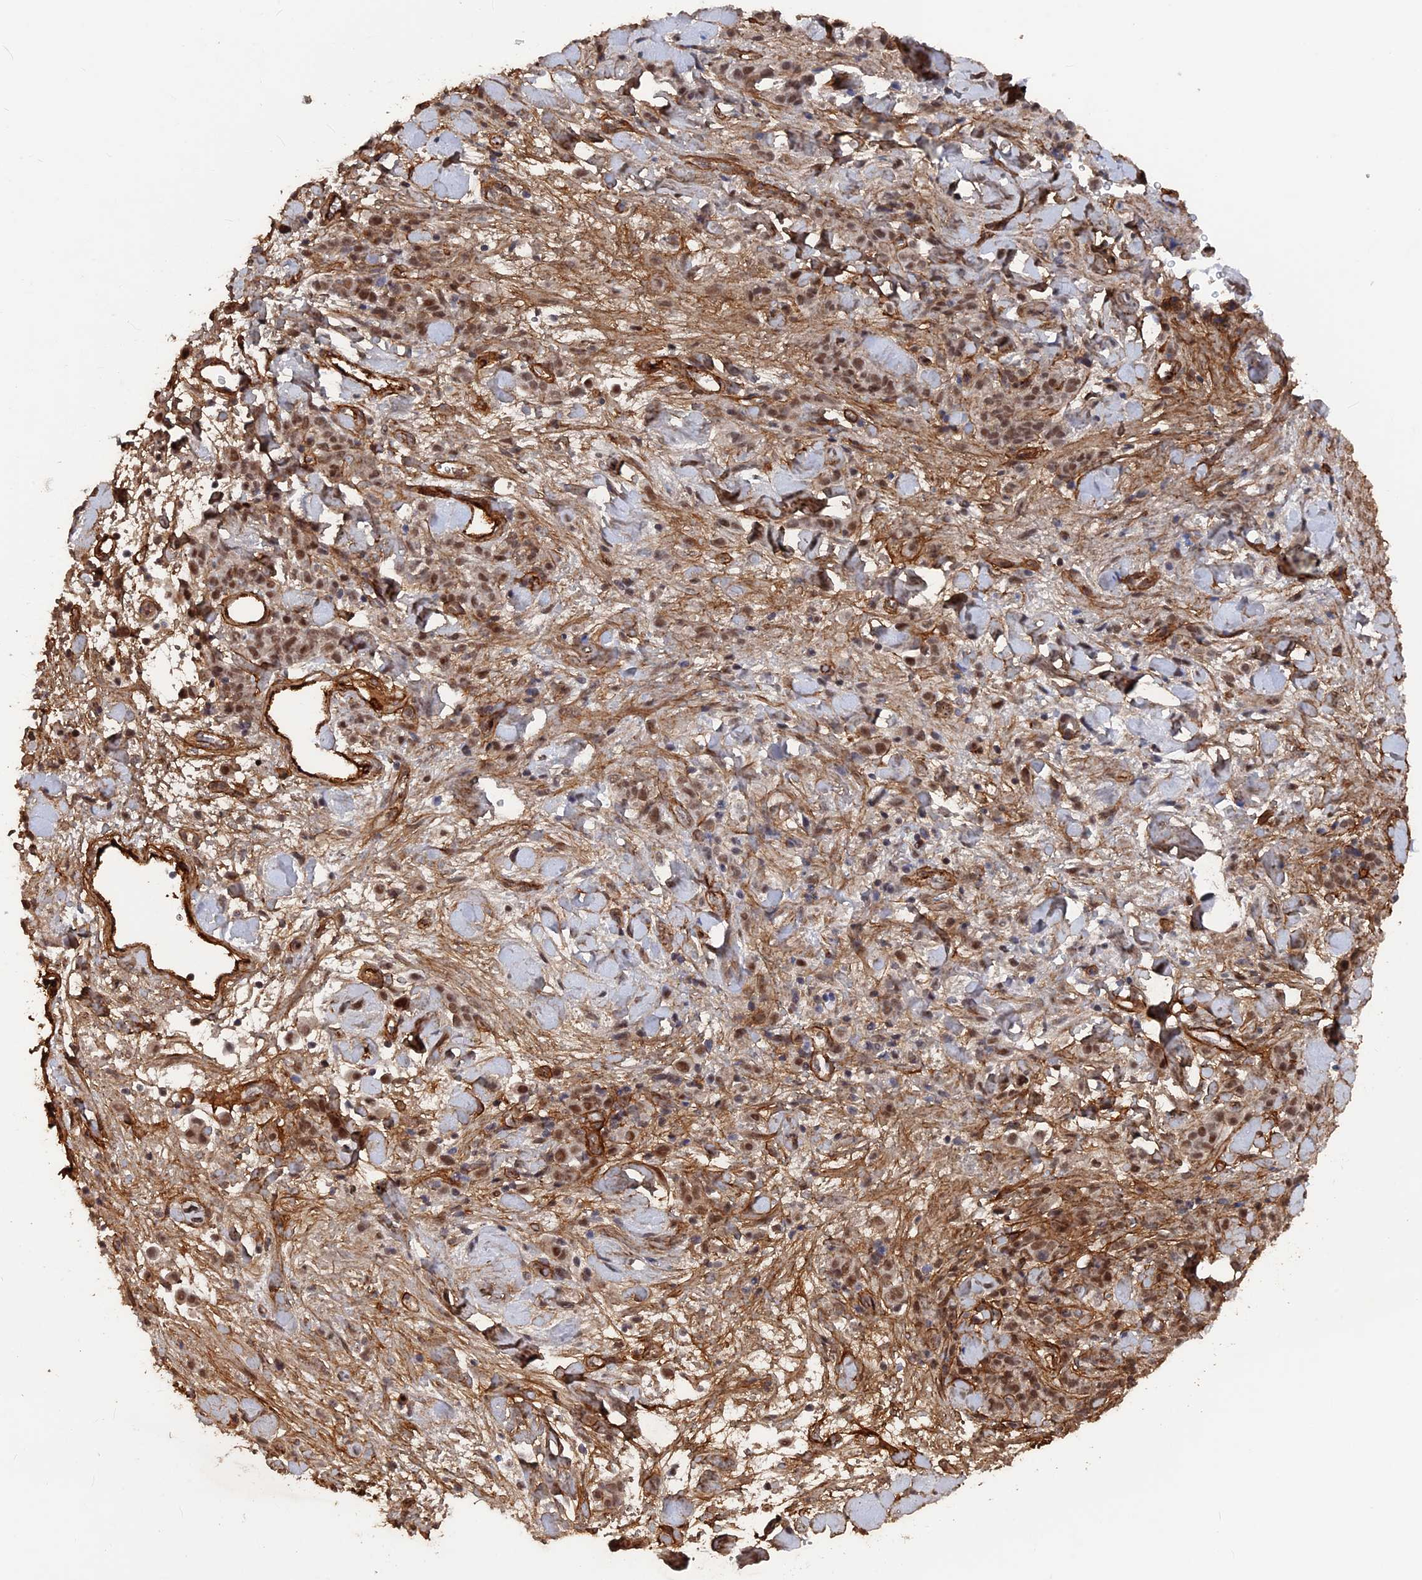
{"staining": {"intensity": "moderate", "quantity": ">75%", "location": "nuclear"}, "tissue": "stomach cancer", "cell_type": "Tumor cells", "image_type": "cancer", "snomed": [{"axis": "morphology", "description": "Normal tissue, NOS"}, {"axis": "morphology", "description": "Adenocarcinoma, NOS"}, {"axis": "topography", "description": "Stomach"}], "caption": "Moderate nuclear expression for a protein is seen in about >75% of tumor cells of stomach cancer using immunohistochemistry.", "gene": "SH3D21", "patient": {"sex": "male", "age": 82}}